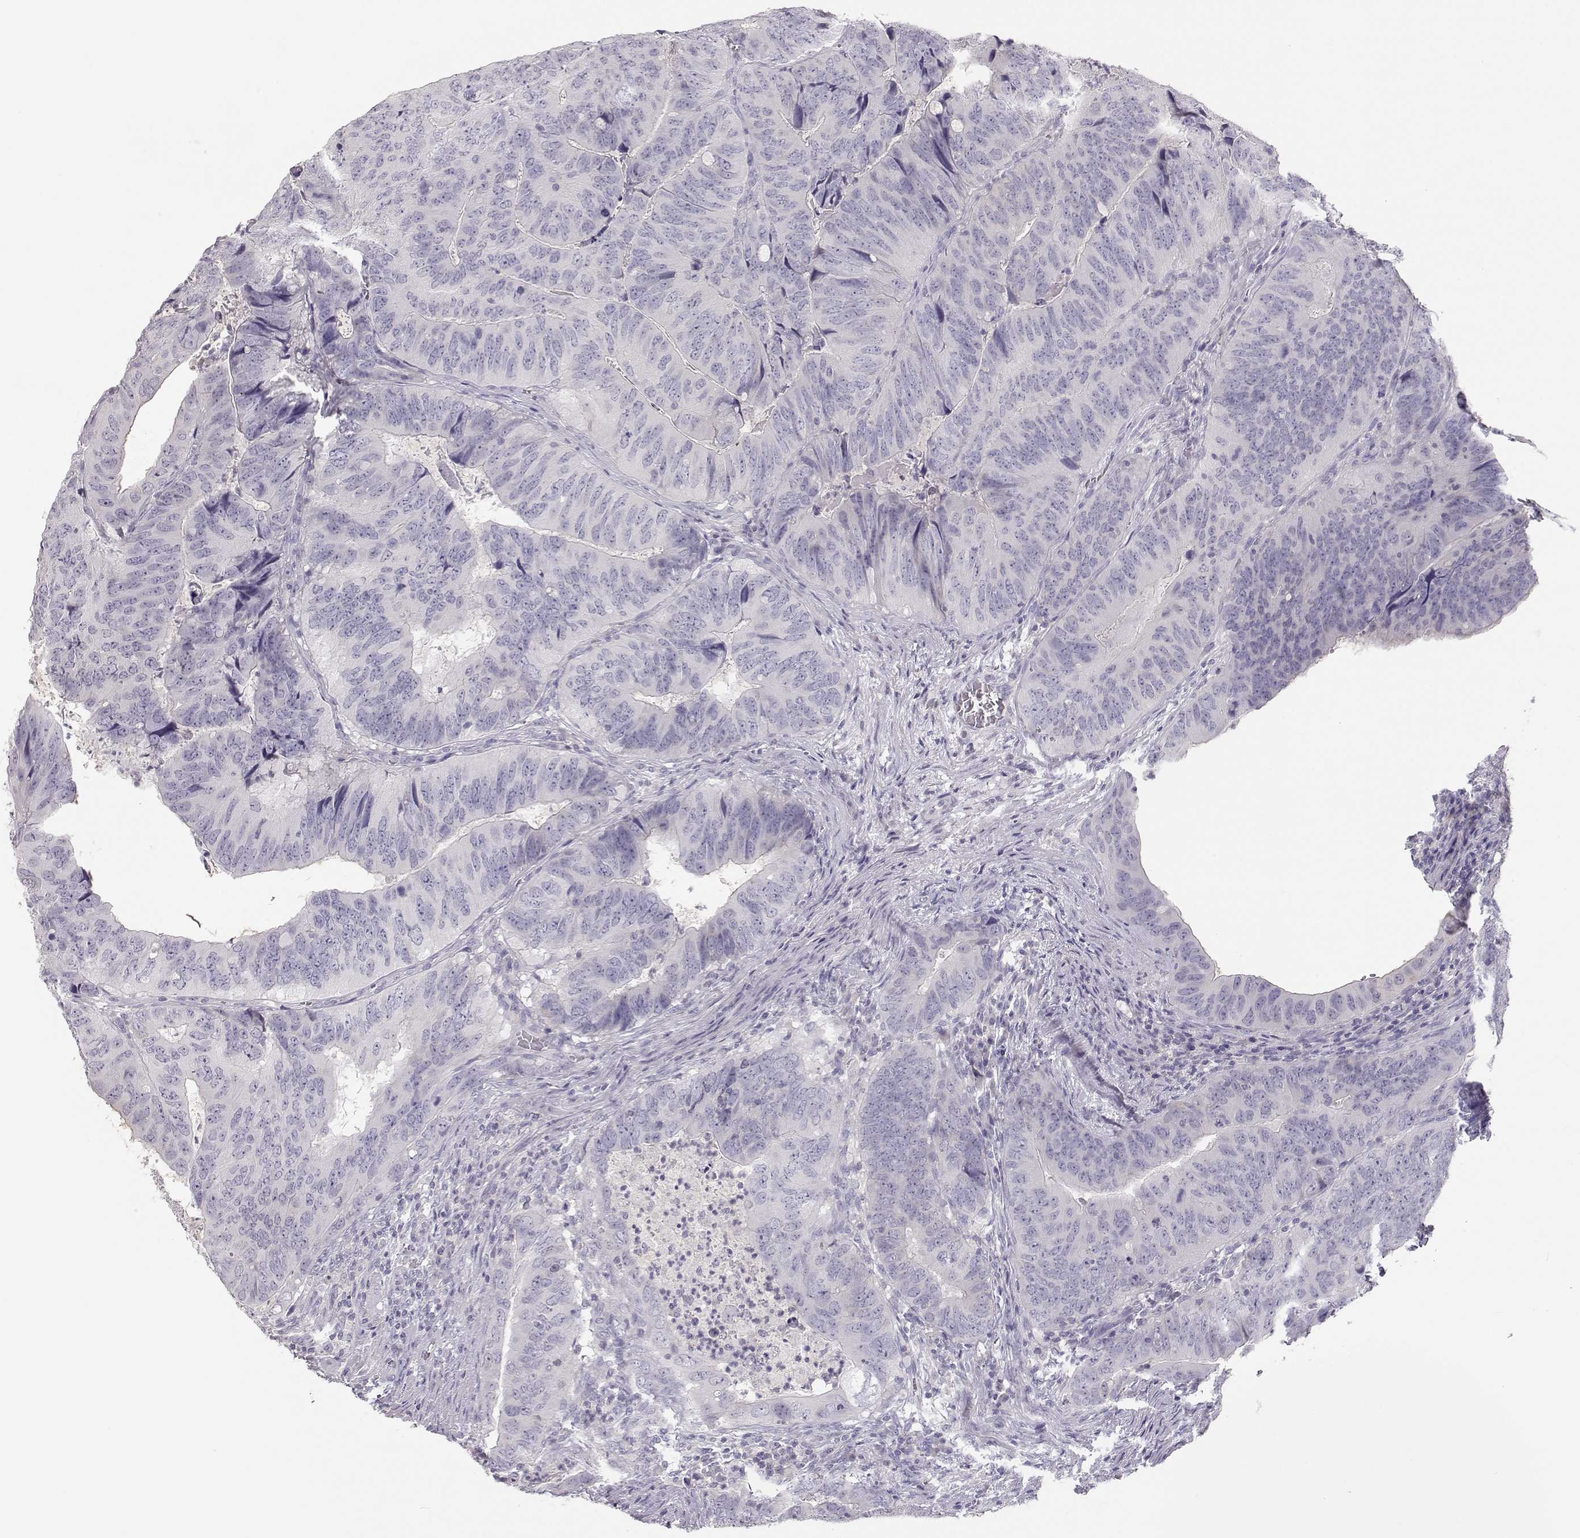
{"staining": {"intensity": "negative", "quantity": "none", "location": "none"}, "tissue": "colorectal cancer", "cell_type": "Tumor cells", "image_type": "cancer", "snomed": [{"axis": "morphology", "description": "Adenocarcinoma, NOS"}, {"axis": "topography", "description": "Colon"}], "caption": "DAB (3,3'-diaminobenzidine) immunohistochemical staining of human colorectal cancer displays no significant positivity in tumor cells.", "gene": "LEPR", "patient": {"sex": "male", "age": 79}}